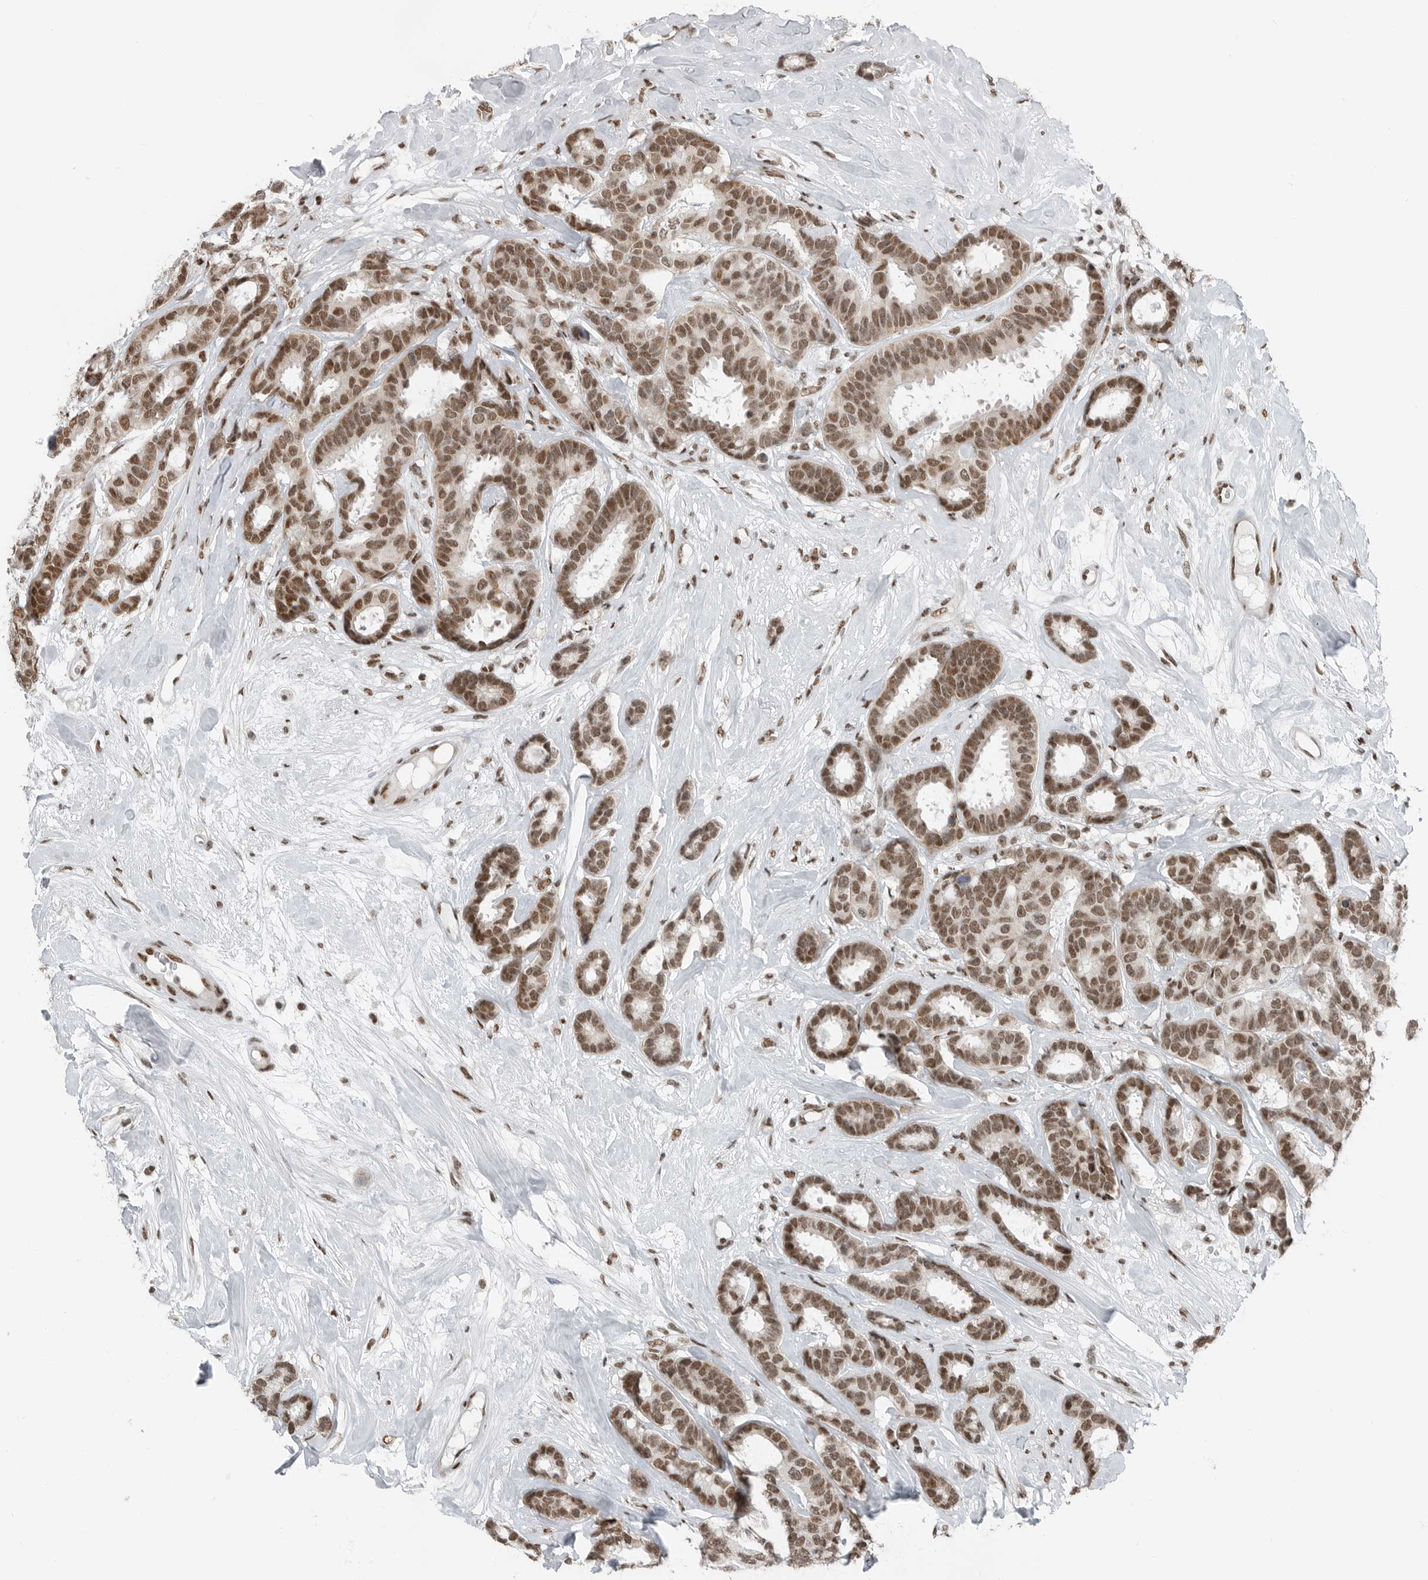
{"staining": {"intensity": "moderate", "quantity": ">75%", "location": "nuclear"}, "tissue": "breast cancer", "cell_type": "Tumor cells", "image_type": "cancer", "snomed": [{"axis": "morphology", "description": "Duct carcinoma"}, {"axis": "topography", "description": "Breast"}], "caption": "Human breast cancer (infiltrating ductal carcinoma) stained with a brown dye displays moderate nuclear positive staining in about >75% of tumor cells.", "gene": "BLZF1", "patient": {"sex": "female", "age": 87}}